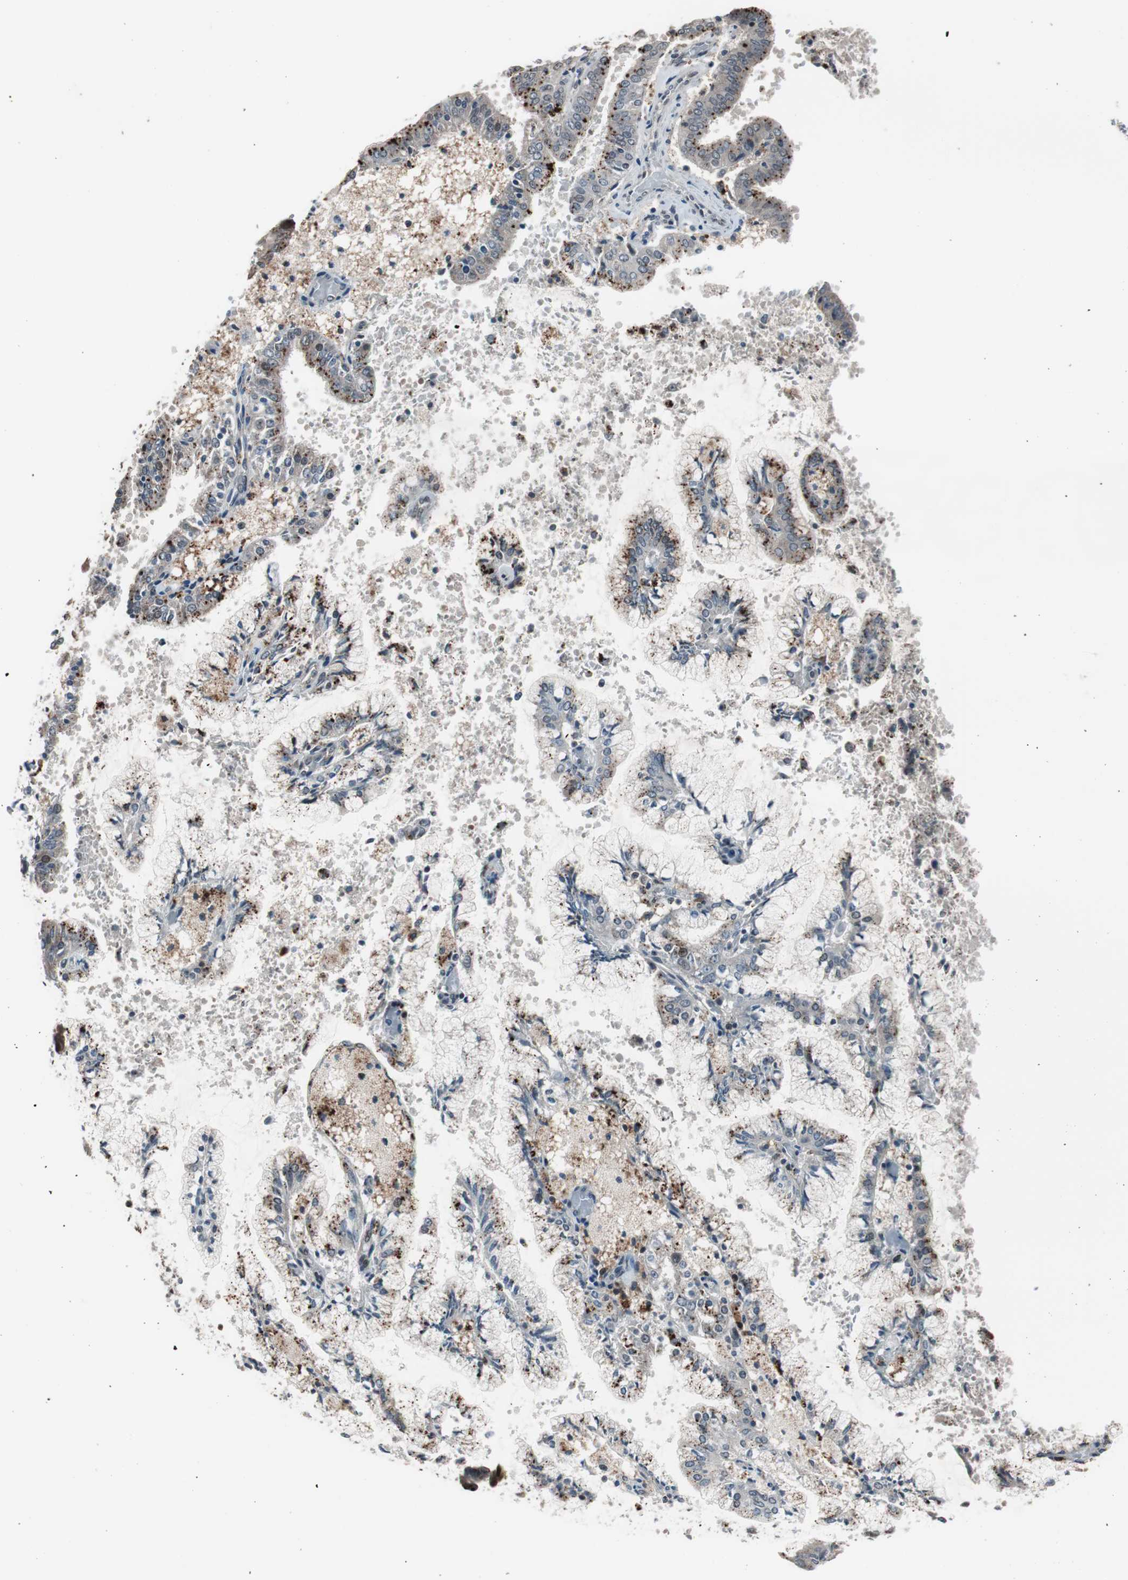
{"staining": {"intensity": "strong", "quantity": "25%-75%", "location": "cytoplasmic/membranous"}, "tissue": "endometrial cancer", "cell_type": "Tumor cells", "image_type": "cancer", "snomed": [{"axis": "morphology", "description": "Adenocarcinoma, NOS"}, {"axis": "topography", "description": "Endometrium"}], "caption": "The photomicrograph displays a brown stain indicating the presence of a protein in the cytoplasmic/membranous of tumor cells in endometrial cancer.", "gene": "BOLA1", "patient": {"sex": "female", "age": 63}}